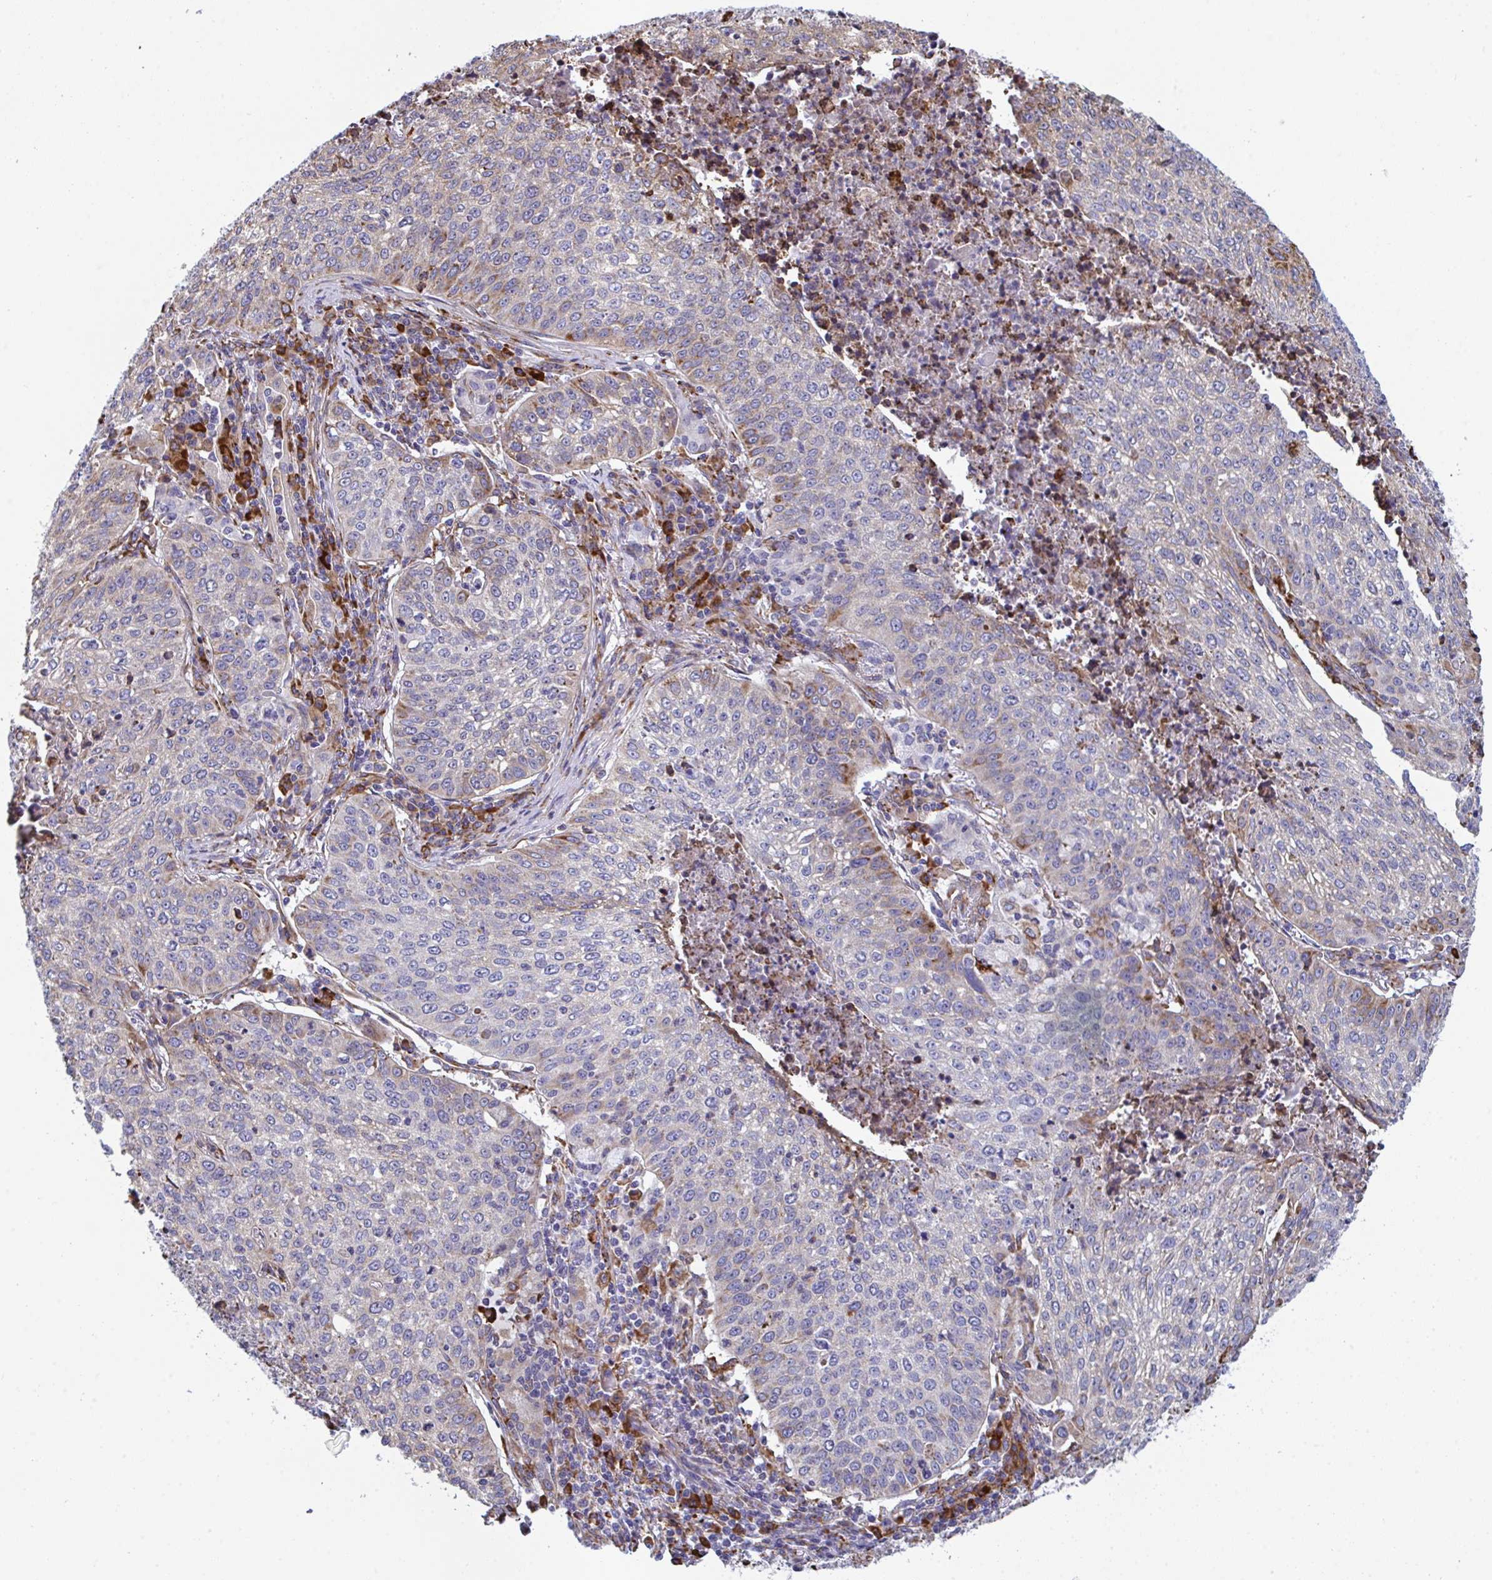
{"staining": {"intensity": "strong", "quantity": "25%-75%", "location": "cytoplasmic/membranous"}, "tissue": "lung cancer", "cell_type": "Tumor cells", "image_type": "cancer", "snomed": [{"axis": "morphology", "description": "Squamous cell carcinoma, NOS"}, {"axis": "topography", "description": "Lung"}], "caption": "Immunohistochemical staining of lung squamous cell carcinoma reveals strong cytoplasmic/membranous protein expression in about 25%-75% of tumor cells.", "gene": "PEAK3", "patient": {"sex": "male", "age": 63}}